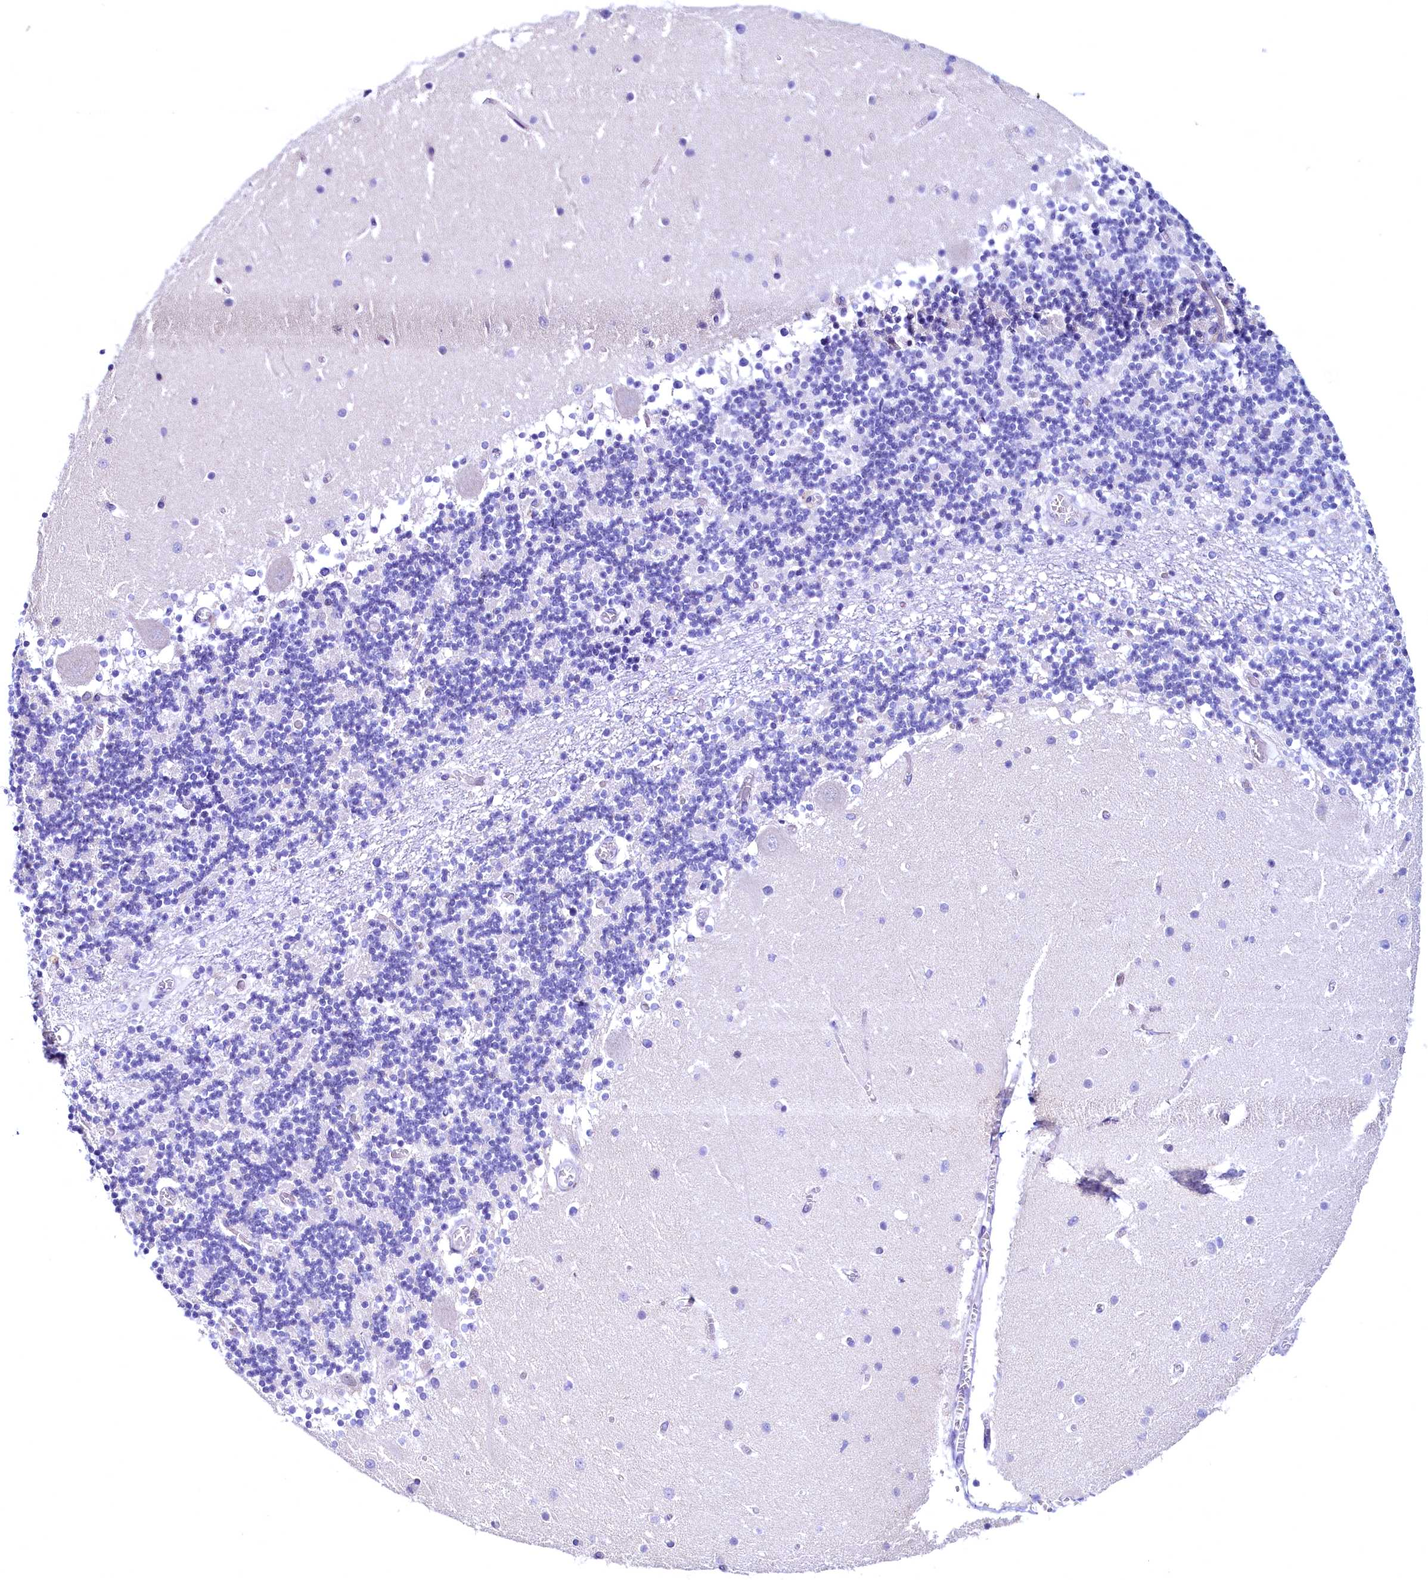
{"staining": {"intensity": "negative", "quantity": "none", "location": "none"}, "tissue": "cerebellum", "cell_type": "Cells in granular layer", "image_type": "normal", "snomed": [{"axis": "morphology", "description": "Normal tissue, NOS"}, {"axis": "topography", "description": "Cerebellum"}], "caption": "DAB (3,3'-diaminobenzidine) immunohistochemical staining of benign human cerebellum displays no significant expression in cells in granular layer.", "gene": "FLYWCH2", "patient": {"sex": "female", "age": 28}}